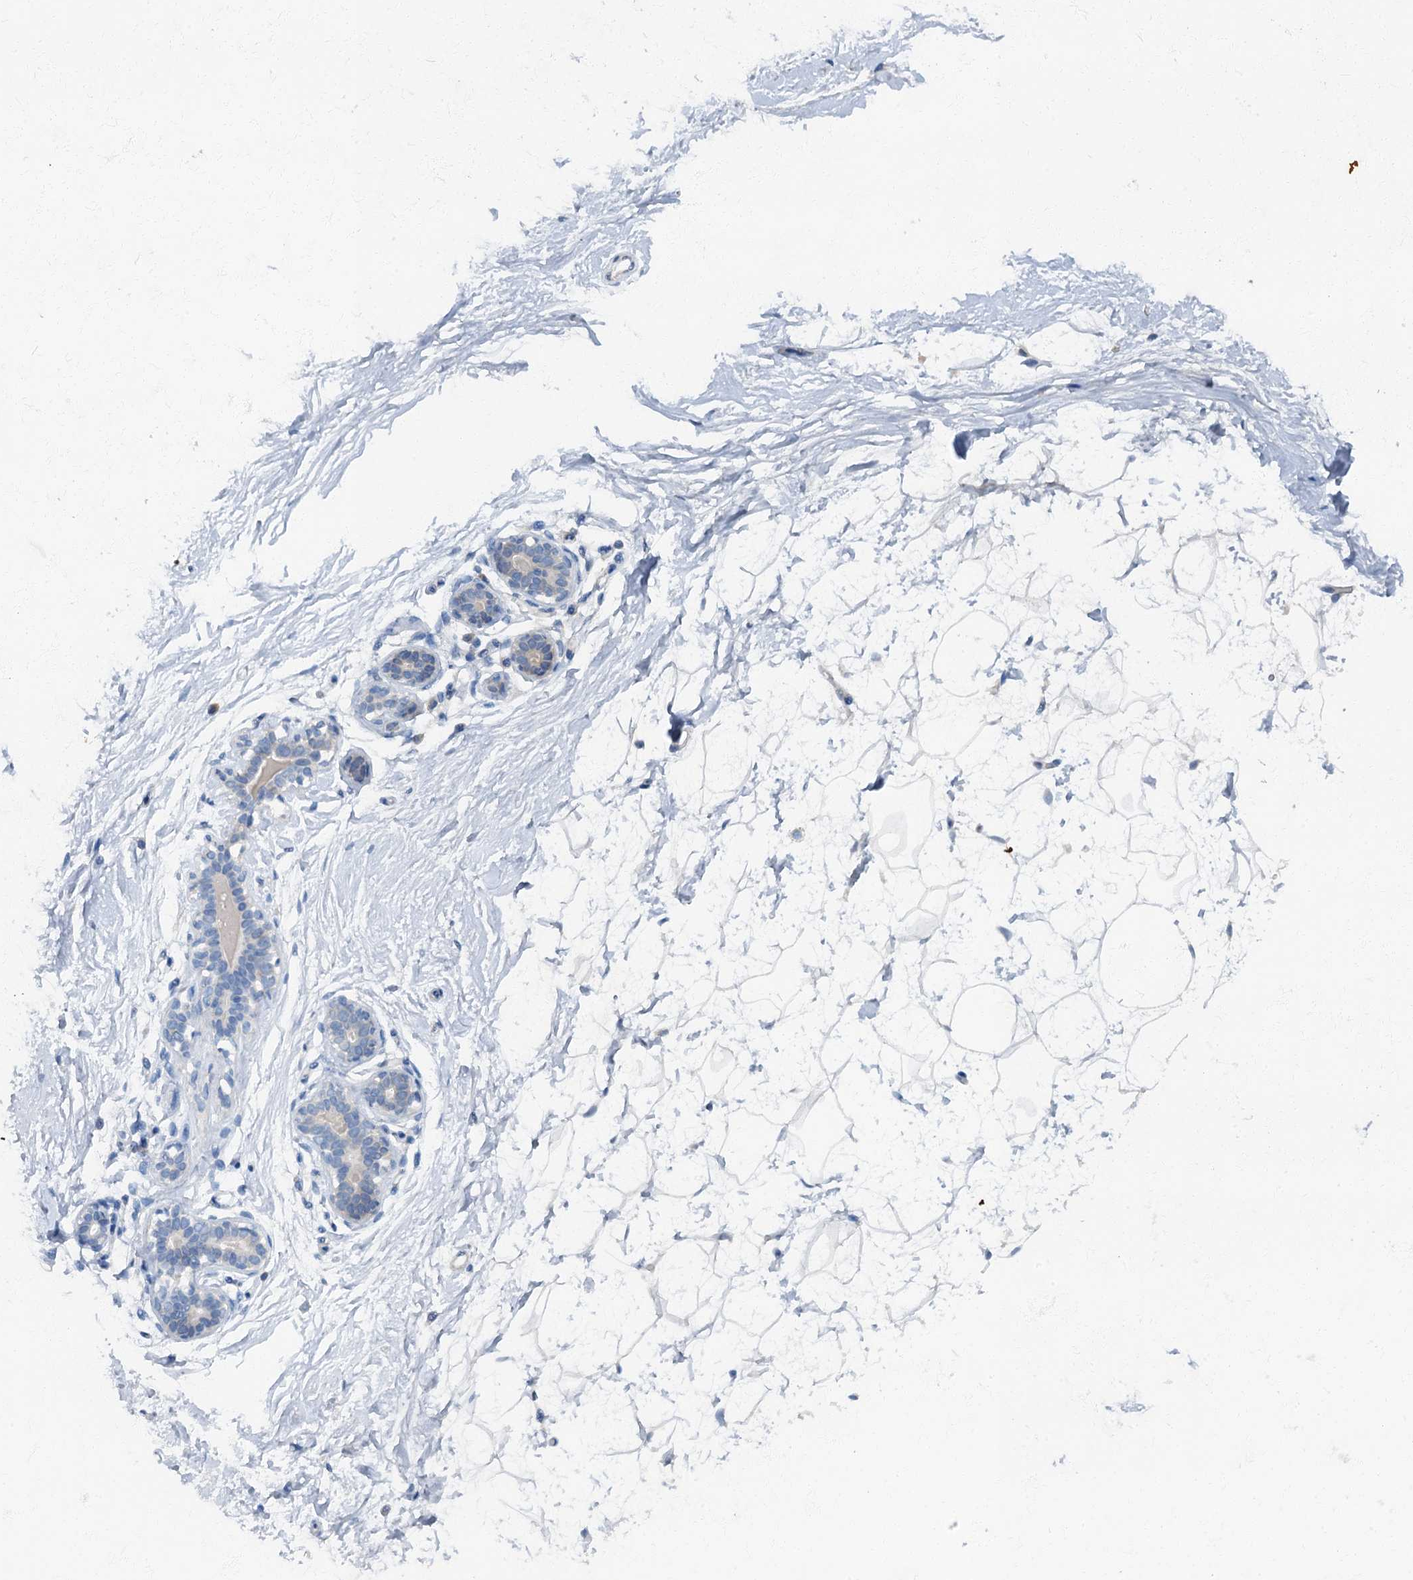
{"staining": {"intensity": "negative", "quantity": "none", "location": "none"}, "tissue": "breast", "cell_type": "Adipocytes", "image_type": "normal", "snomed": [{"axis": "morphology", "description": "Normal tissue, NOS"}, {"axis": "morphology", "description": "Adenoma, NOS"}, {"axis": "topography", "description": "Breast"}], "caption": "Immunohistochemistry micrograph of benign breast: human breast stained with DAB shows no significant protein positivity in adipocytes.", "gene": "ARL11", "patient": {"sex": "female", "age": 23}}